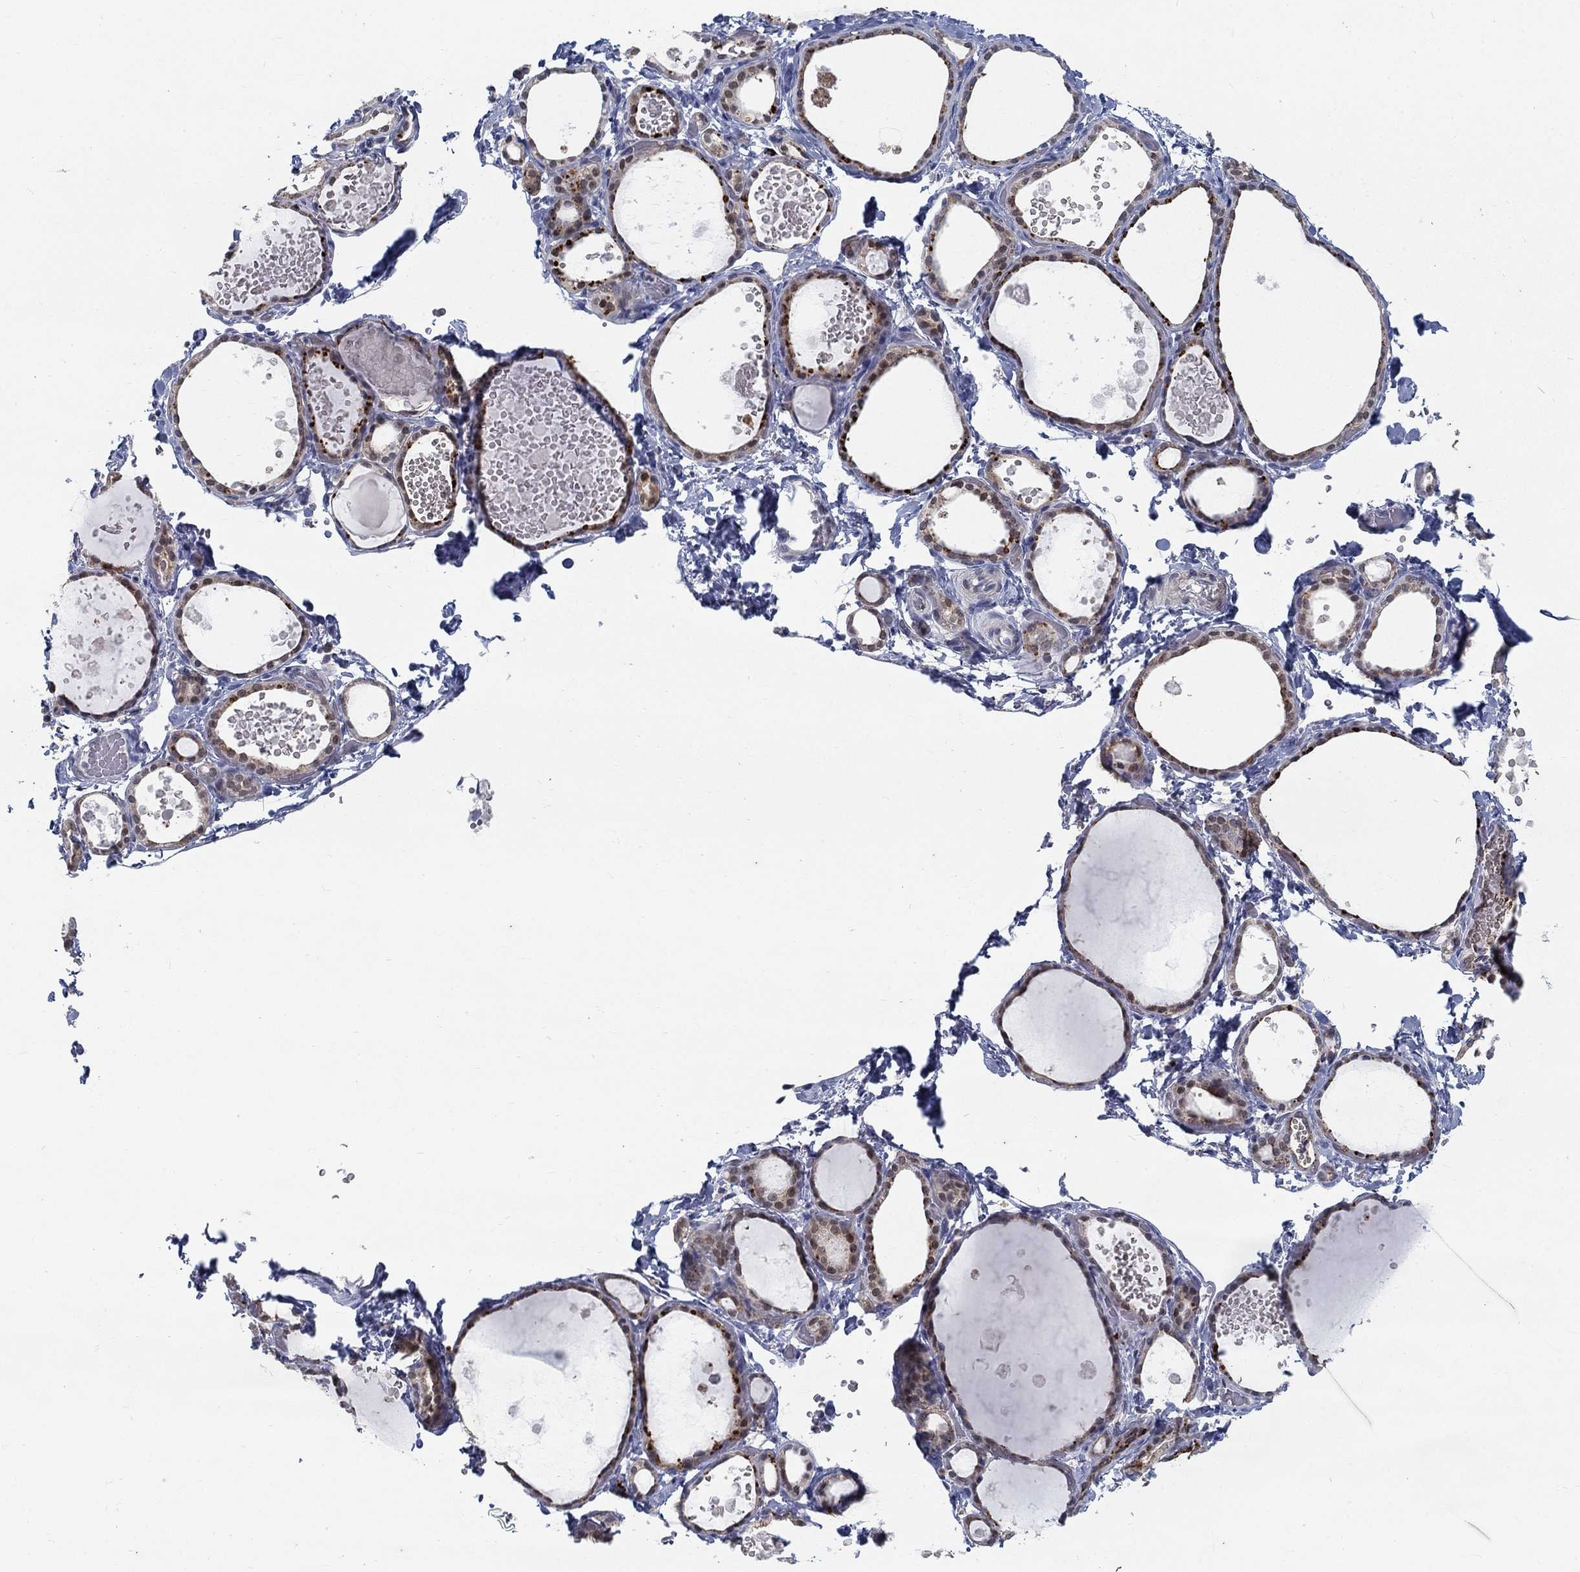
{"staining": {"intensity": "weak", "quantity": "25%-75%", "location": "cytoplasmic/membranous,nuclear"}, "tissue": "thyroid gland", "cell_type": "Glandular cells", "image_type": "normal", "snomed": [{"axis": "morphology", "description": "Normal tissue, NOS"}, {"axis": "topography", "description": "Thyroid gland"}], "caption": "About 25%-75% of glandular cells in normal thyroid gland exhibit weak cytoplasmic/membranous,nuclear protein expression as visualized by brown immunohistochemical staining.", "gene": "MTSS2", "patient": {"sex": "female", "age": 56}}